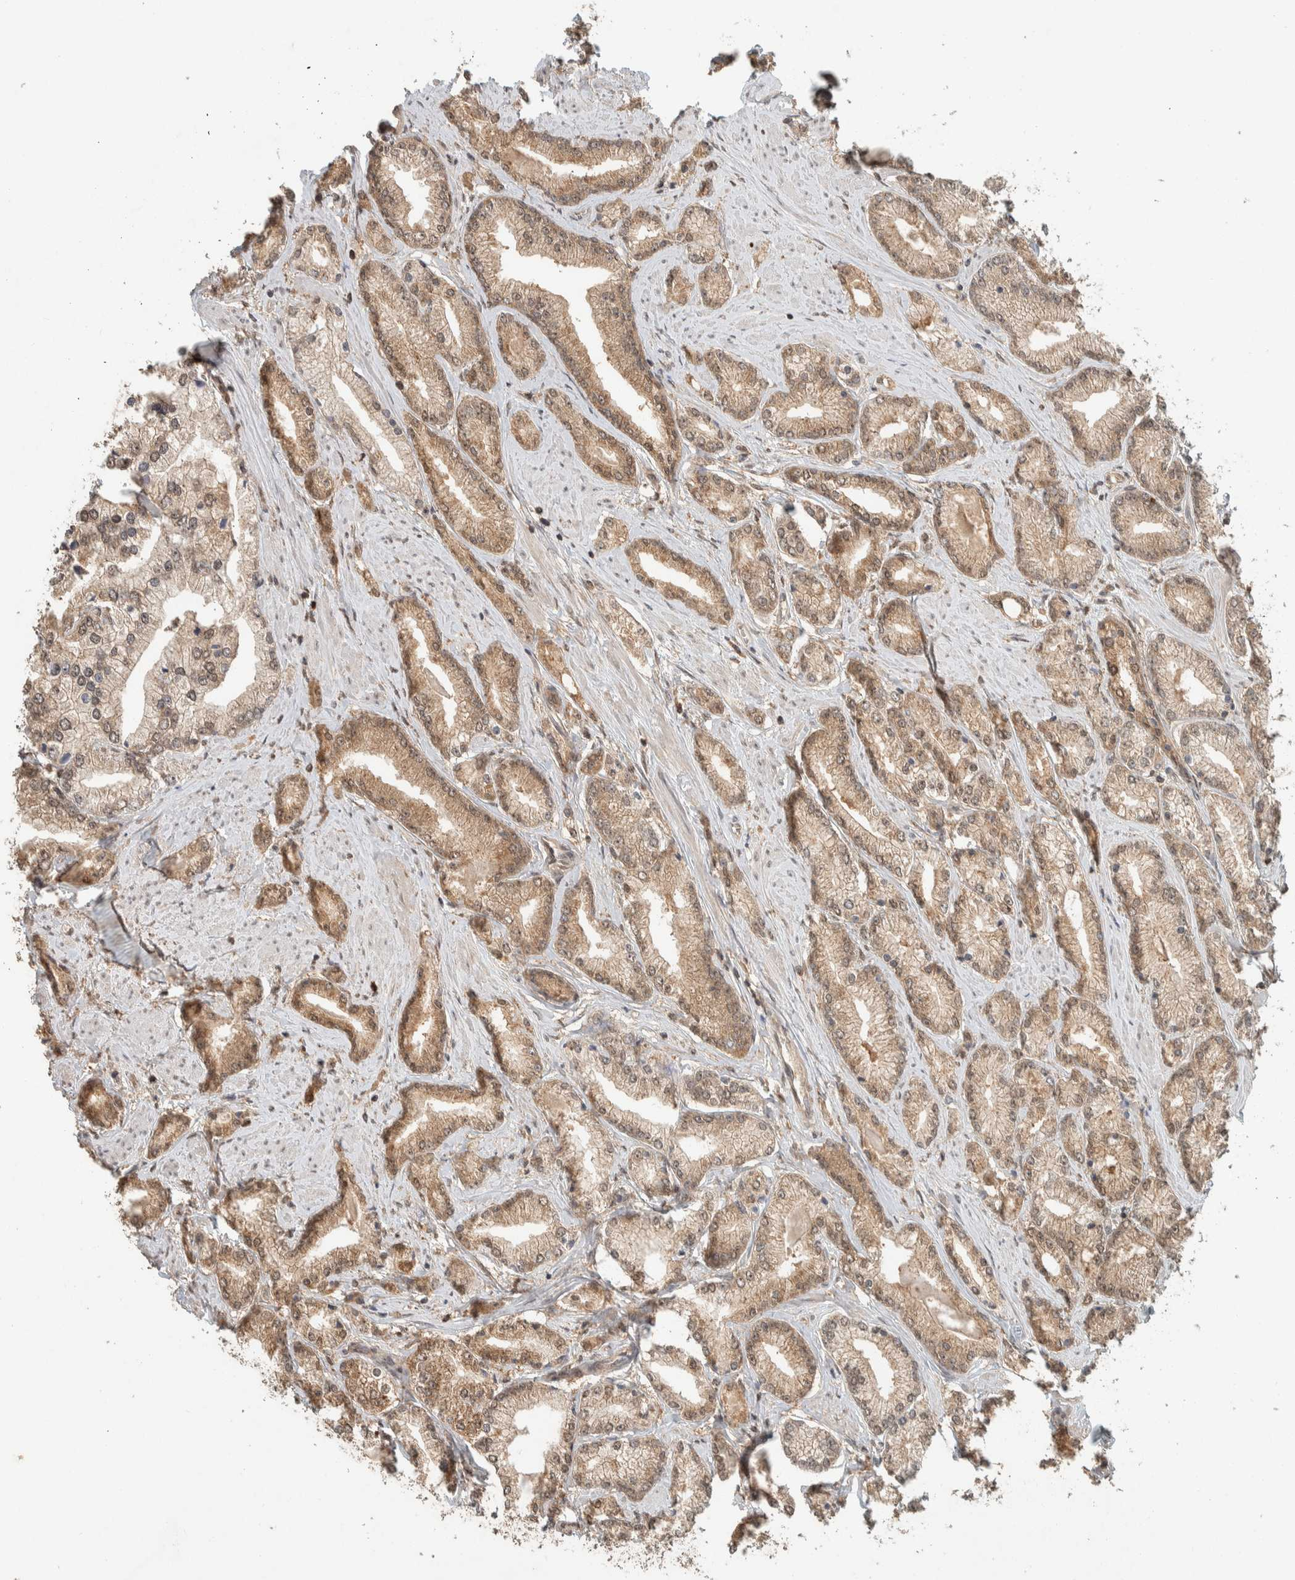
{"staining": {"intensity": "moderate", "quantity": ">75%", "location": "cytoplasmic/membranous,nuclear"}, "tissue": "prostate cancer", "cell_type": "Tumor cells", "image_type": "cancer", "snomed": [{"axis": "morphology", "description": "Adenocarcinoma, Low grade"}, {"axis": "topography", "description": "Prostate"}], "caption": "Immunohistochemistry (IHC) of human prostate low-grade adenocarcinoma displays medium levels of moderate cytoplasmic/membranous and nuclear positivity in approximately >75% of tumor cells.", "gene": "ZNF567", "patient": {"sex": "male", "age": 62}}